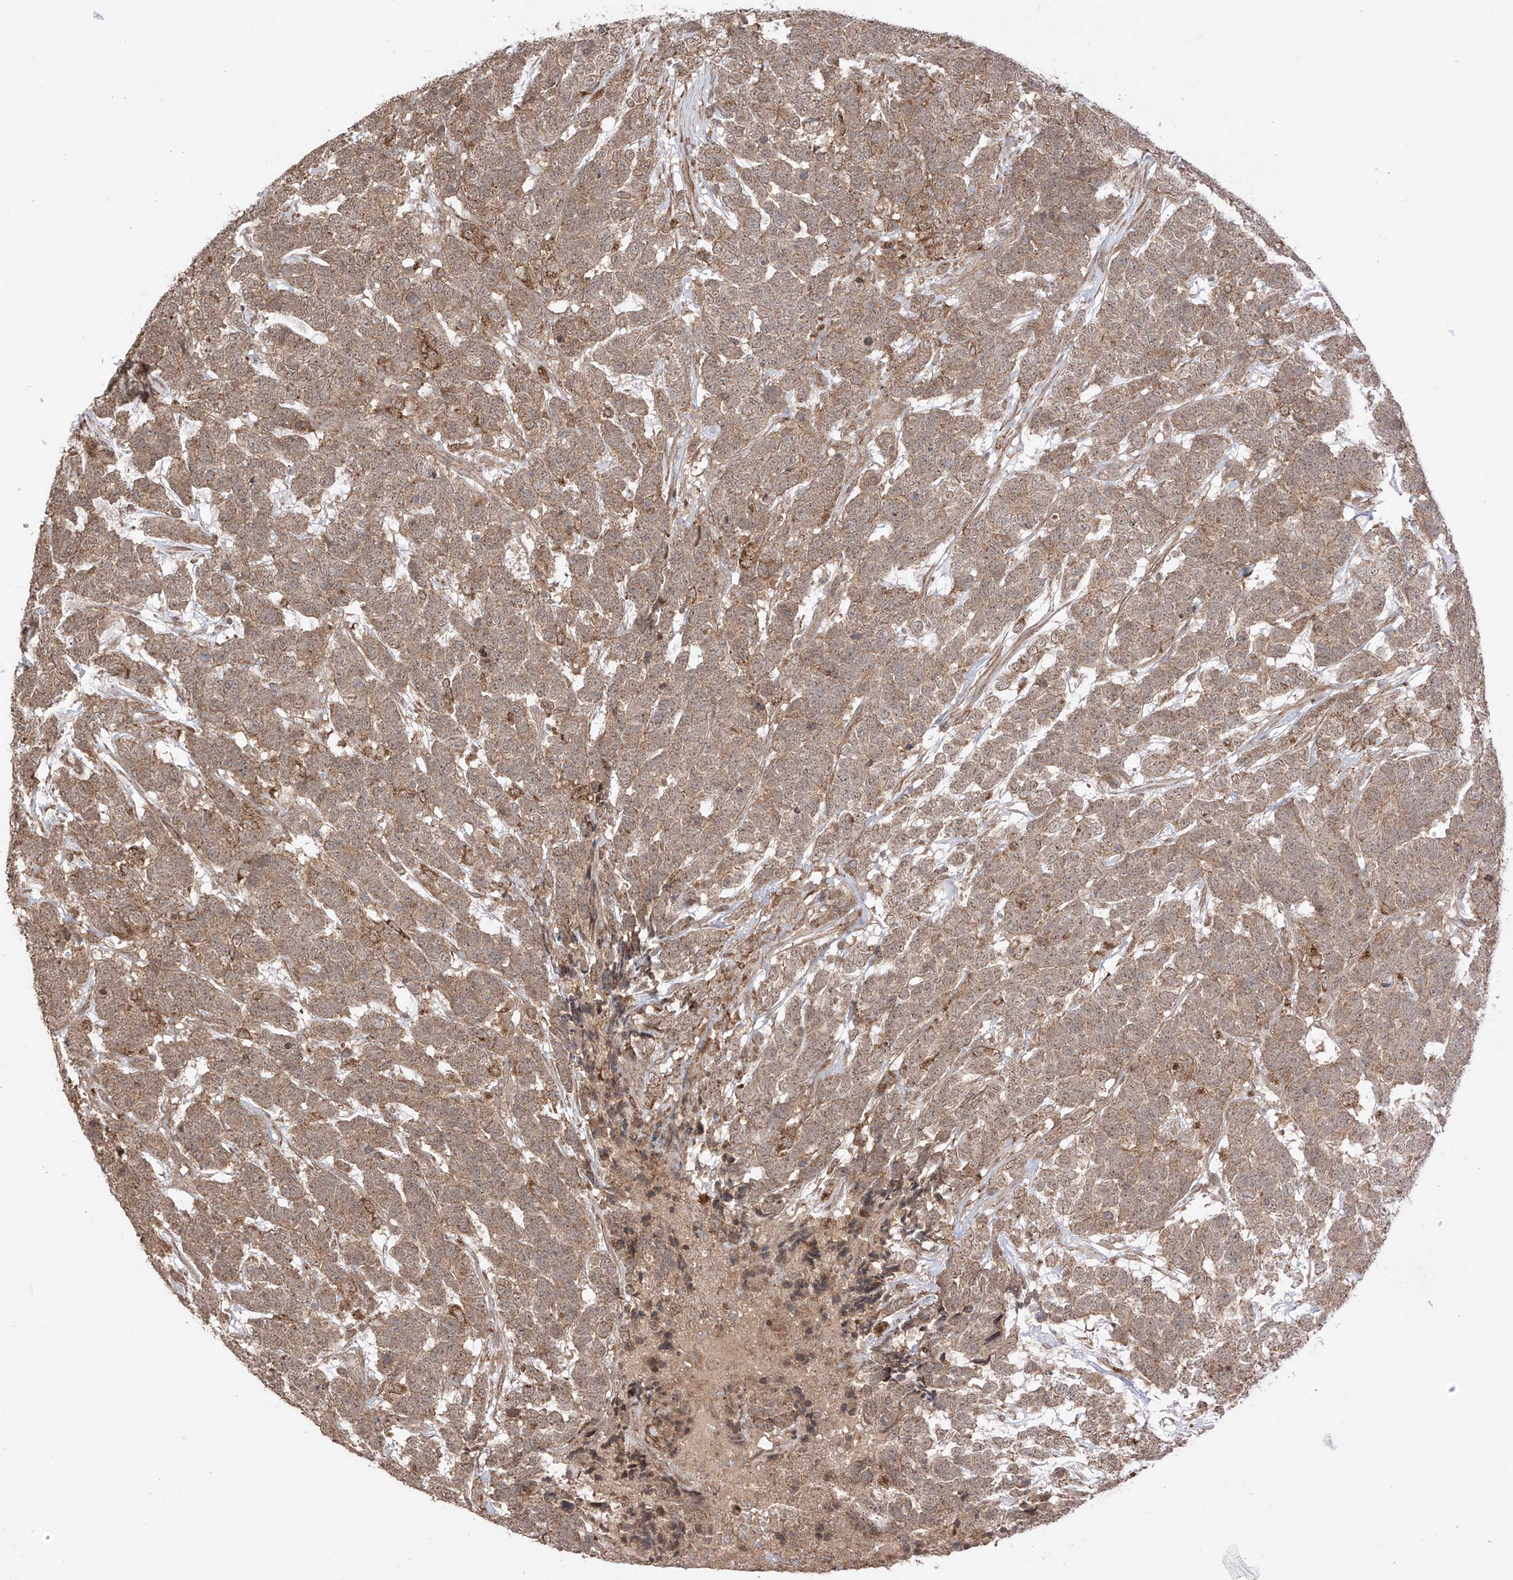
{"staining": {"intensity": "moderate", "quantity": "<25%", "location": "cytoplasmic/membranous,nuclear"}, "tissue": "testis cancer", "cell_type": "Tumor cells", "image_type": "cancer", "snomed": [{"axis": "morphology", "description": "Carcinoma, Embryonal, NOS"}, {"axis": "topography", "description": "Testis"}], "caption": "Immunohistochemistry (IHC) of human testis cancer (embryonal carcinoma) demonstrates low levels of moderate cytoplasmic/membranous and nuclear expression in about <25% of tumor cells.", "gene": "ABCD1", "patient": {"sex": "male", "age": 26}}